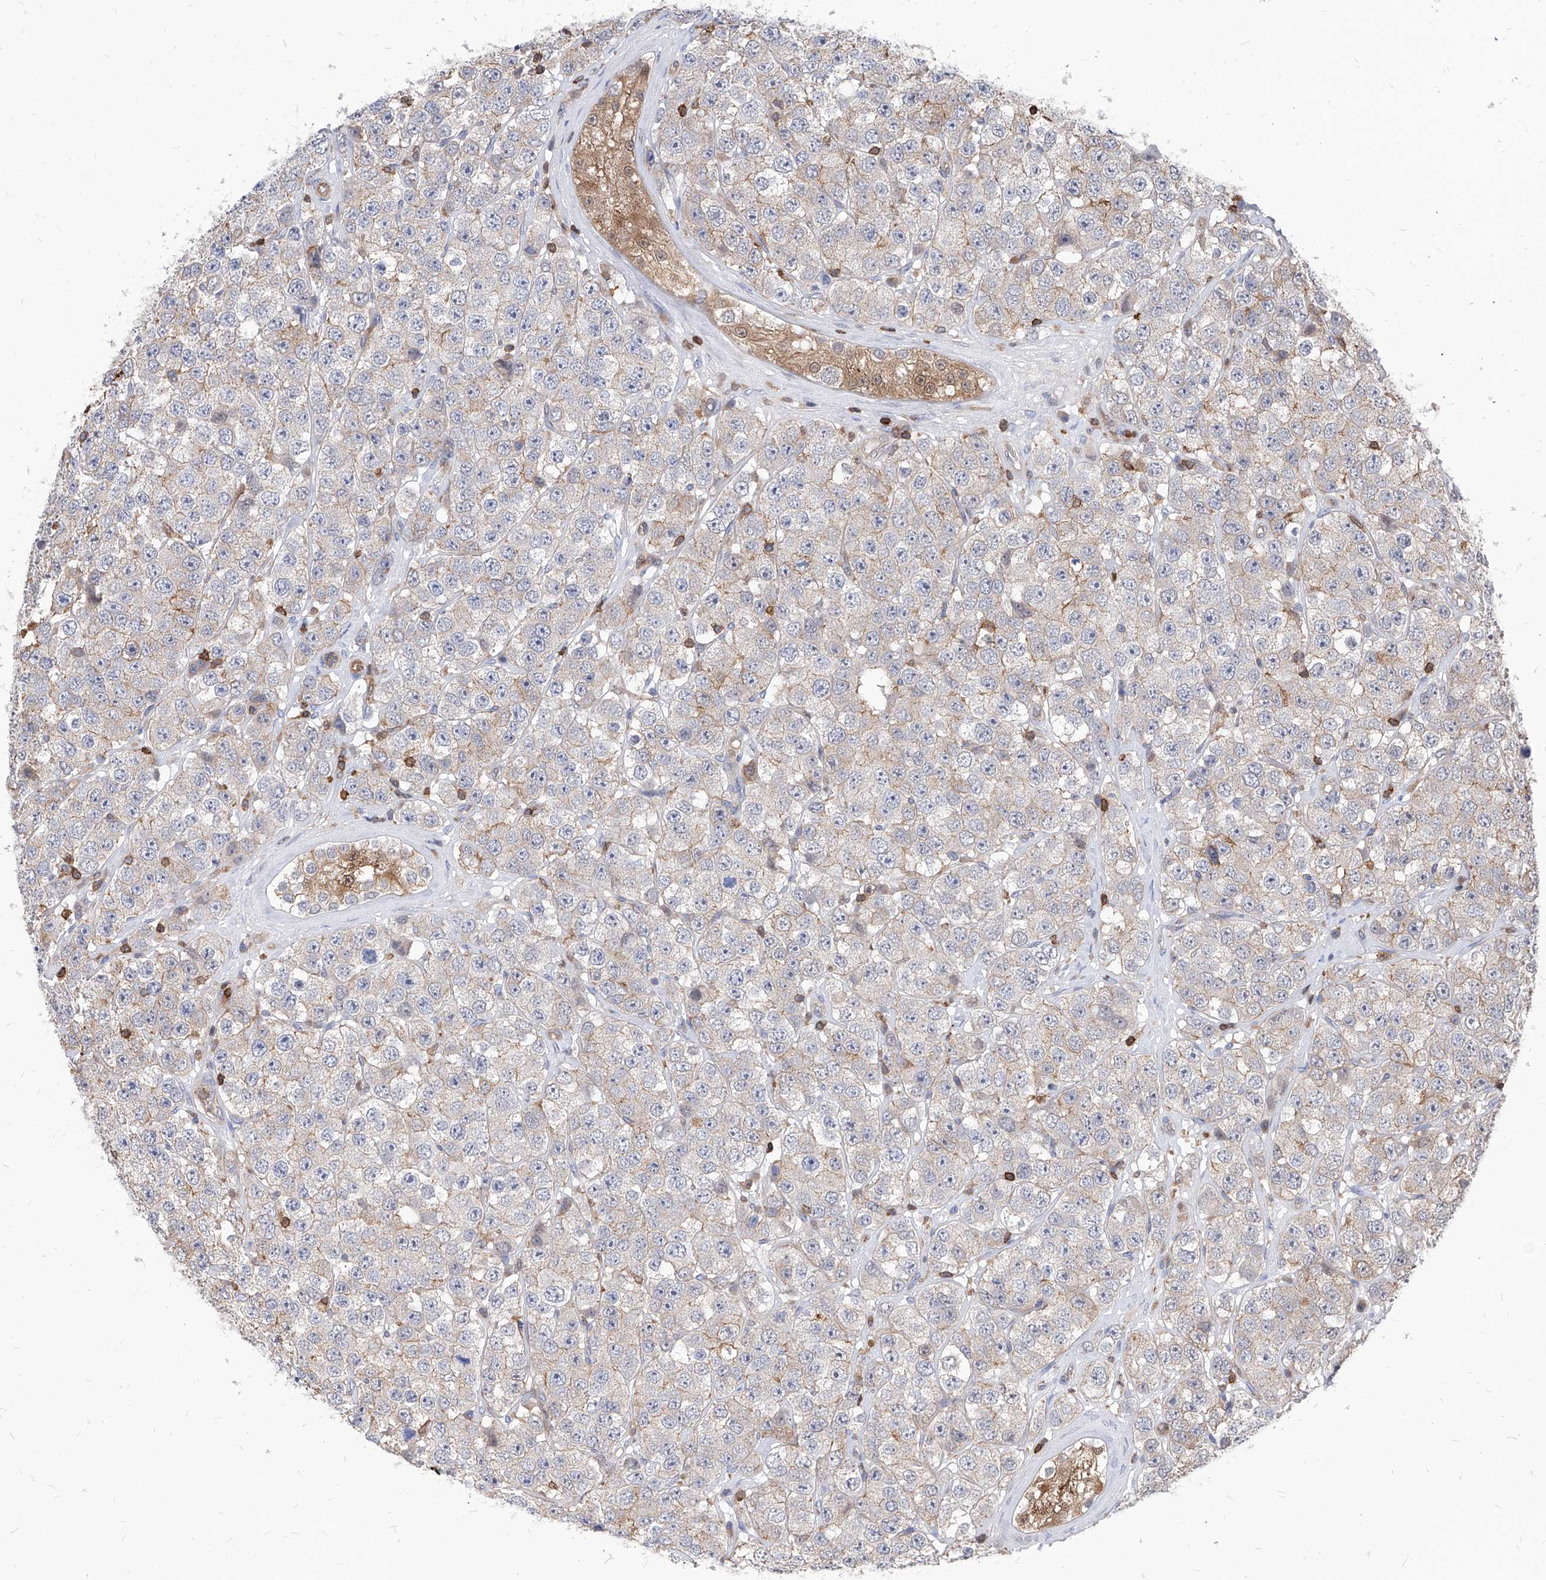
{"staining": {"intensity": "negative", "quantity": "none", "location": "none"}, "tissue": "testis cancer", "cell_type": "Tumor cells", "image_type": "cancer", "snomed": [{"axis": "morphology", "description": "Seminoma, NOS"}, {"axis": "topography", "description": "Testis"}], "caption": "Immunohistochemistry image of neoplastic tissue: human testis cancer stained with DAB exhibits no significant protein positivity in tumor cells.", "gene": "ABRACL", "patient": {"sex": "male", "age": 28}}